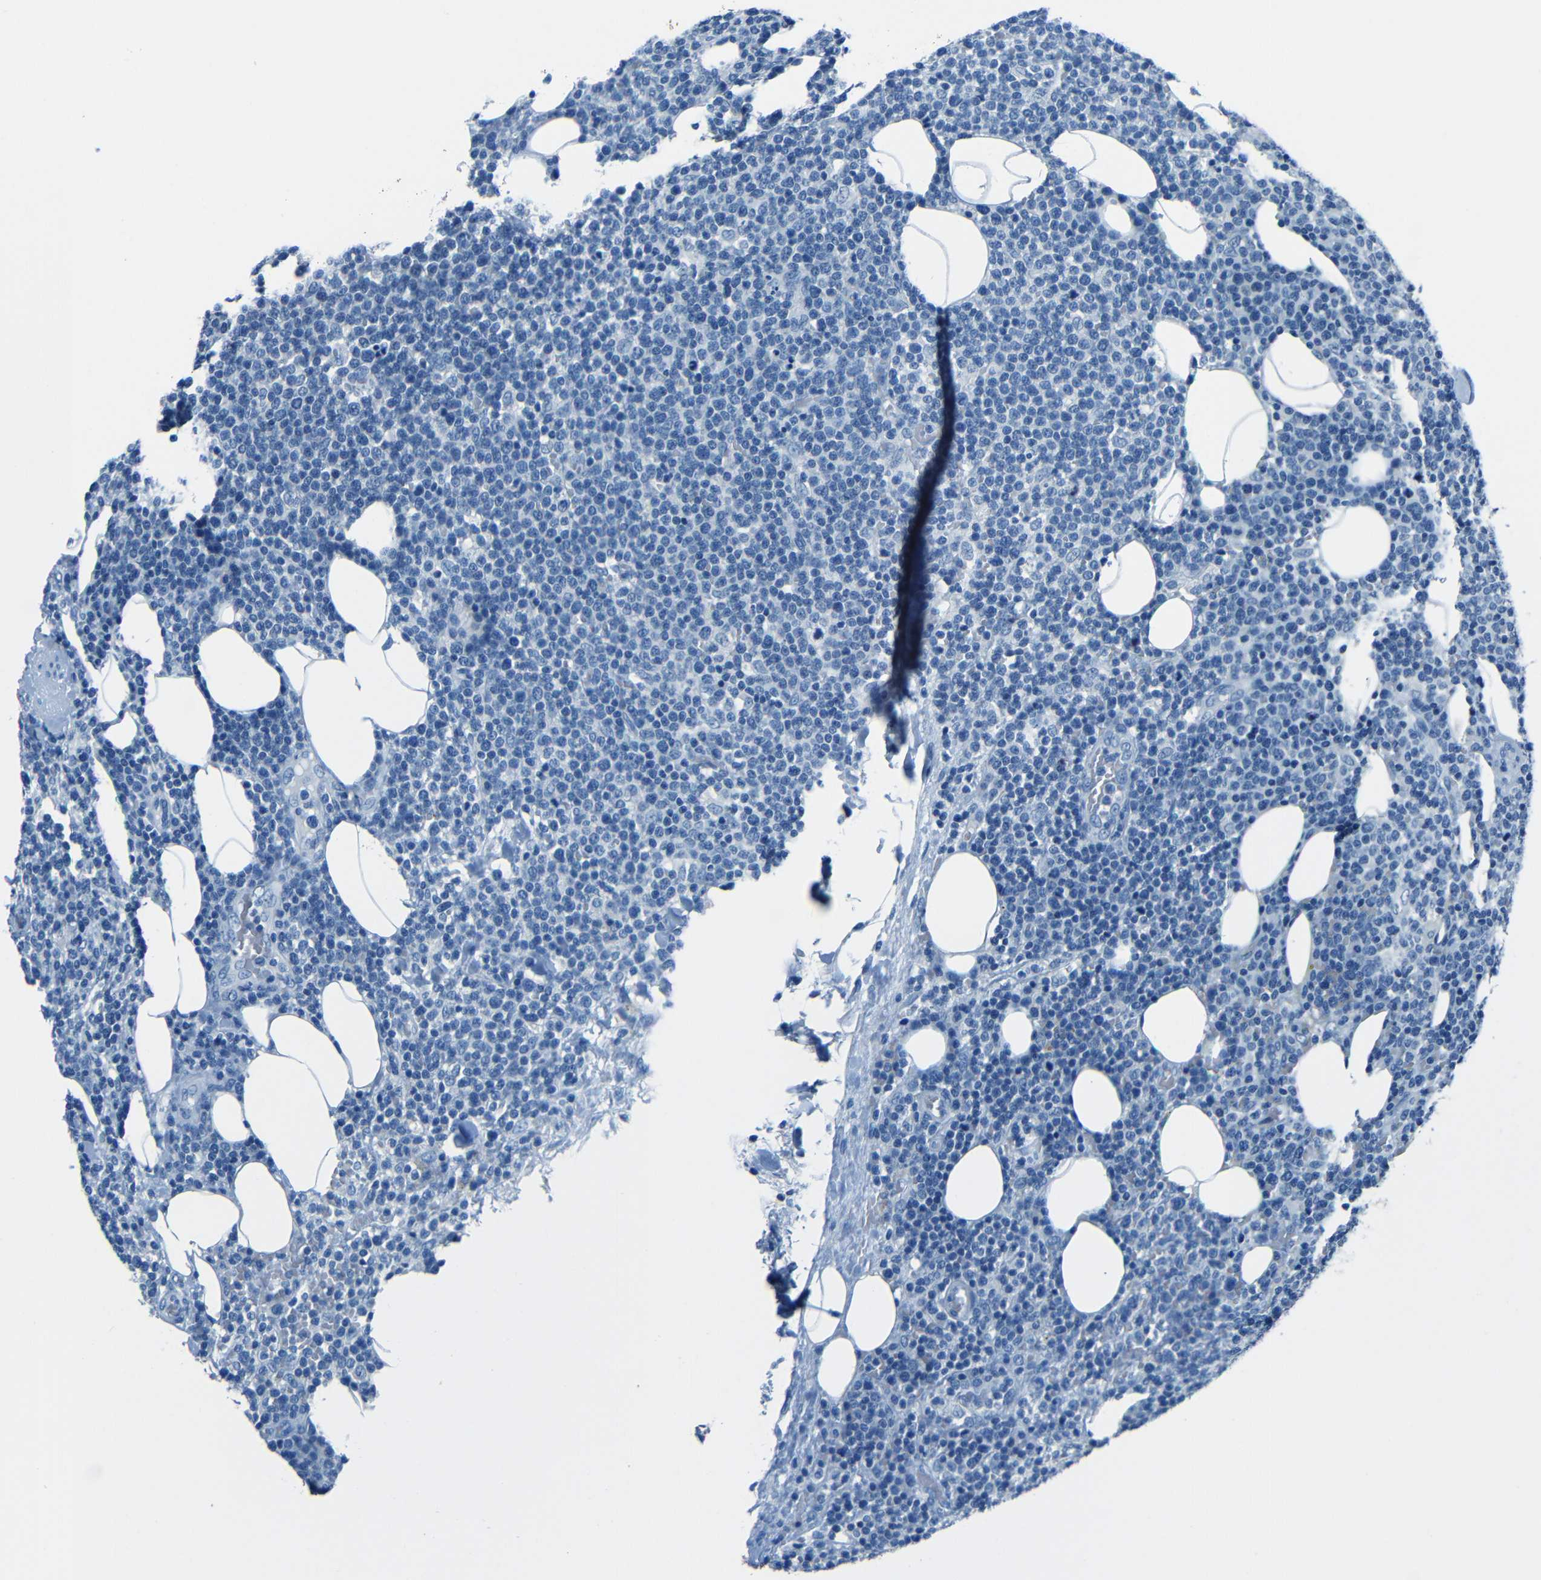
{"staining": {"intensity": "negative", "quantity": "none", "location": "none"}, "tissue": "lymphoma", "cell_type": "Tumor cells", "image_type": "cancer", "snomed": [{"axis": "morphology", "description": "Malignant lymphoma, non-Hodgkin's type, High grade"}, {"axis": "topography", "description": "Lymph node"}], "caption": "Immunohistochemistry histopathology image of malignant lymphoma, non-Hodgkin's type (high-grade) stained for a protein (brown), which shows no staining in tumor cells. (Immunohistochemistry (ihc), brightfield microscopy, high magnification).", "gene": "FBN2", "patient": {"sex": "male", "age": 61}}